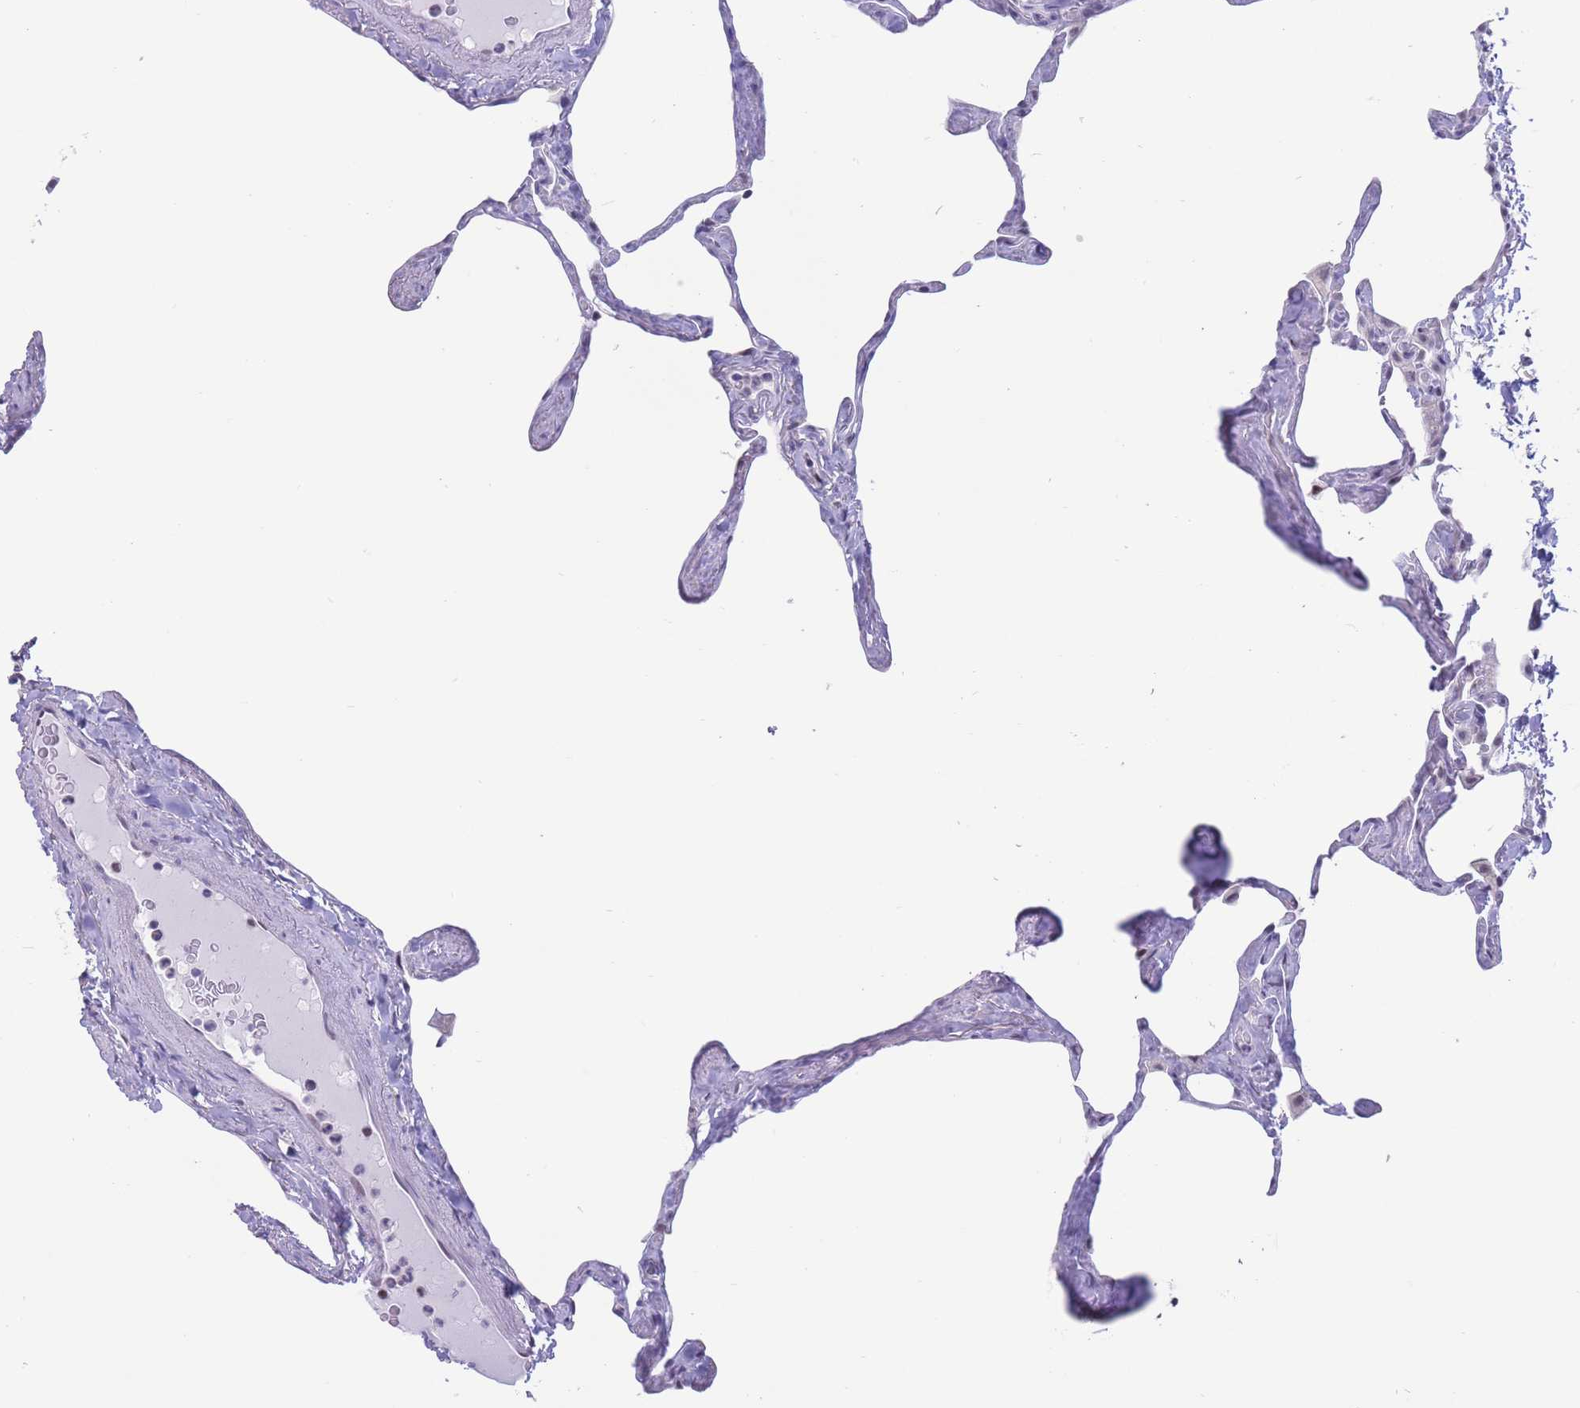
{"staining": {"intensity": "negative", "quantity": "none", "location": "none"}, "tissue": "lung", "cell_type": "Alveolar cells", "image_type": "normal", "snomed": [{"axis": "morphology", "description": "Normal tissue, NOS"}, {"axis": "topography", "description": "Lung"}], "caption": "Immunohistochemistry photomicrograph of benign lung: lung stained with DAB displays no significant protein expression in alveolar cells.", "gene": "NASP", "patient": {"sex": "male", "age": 65}}